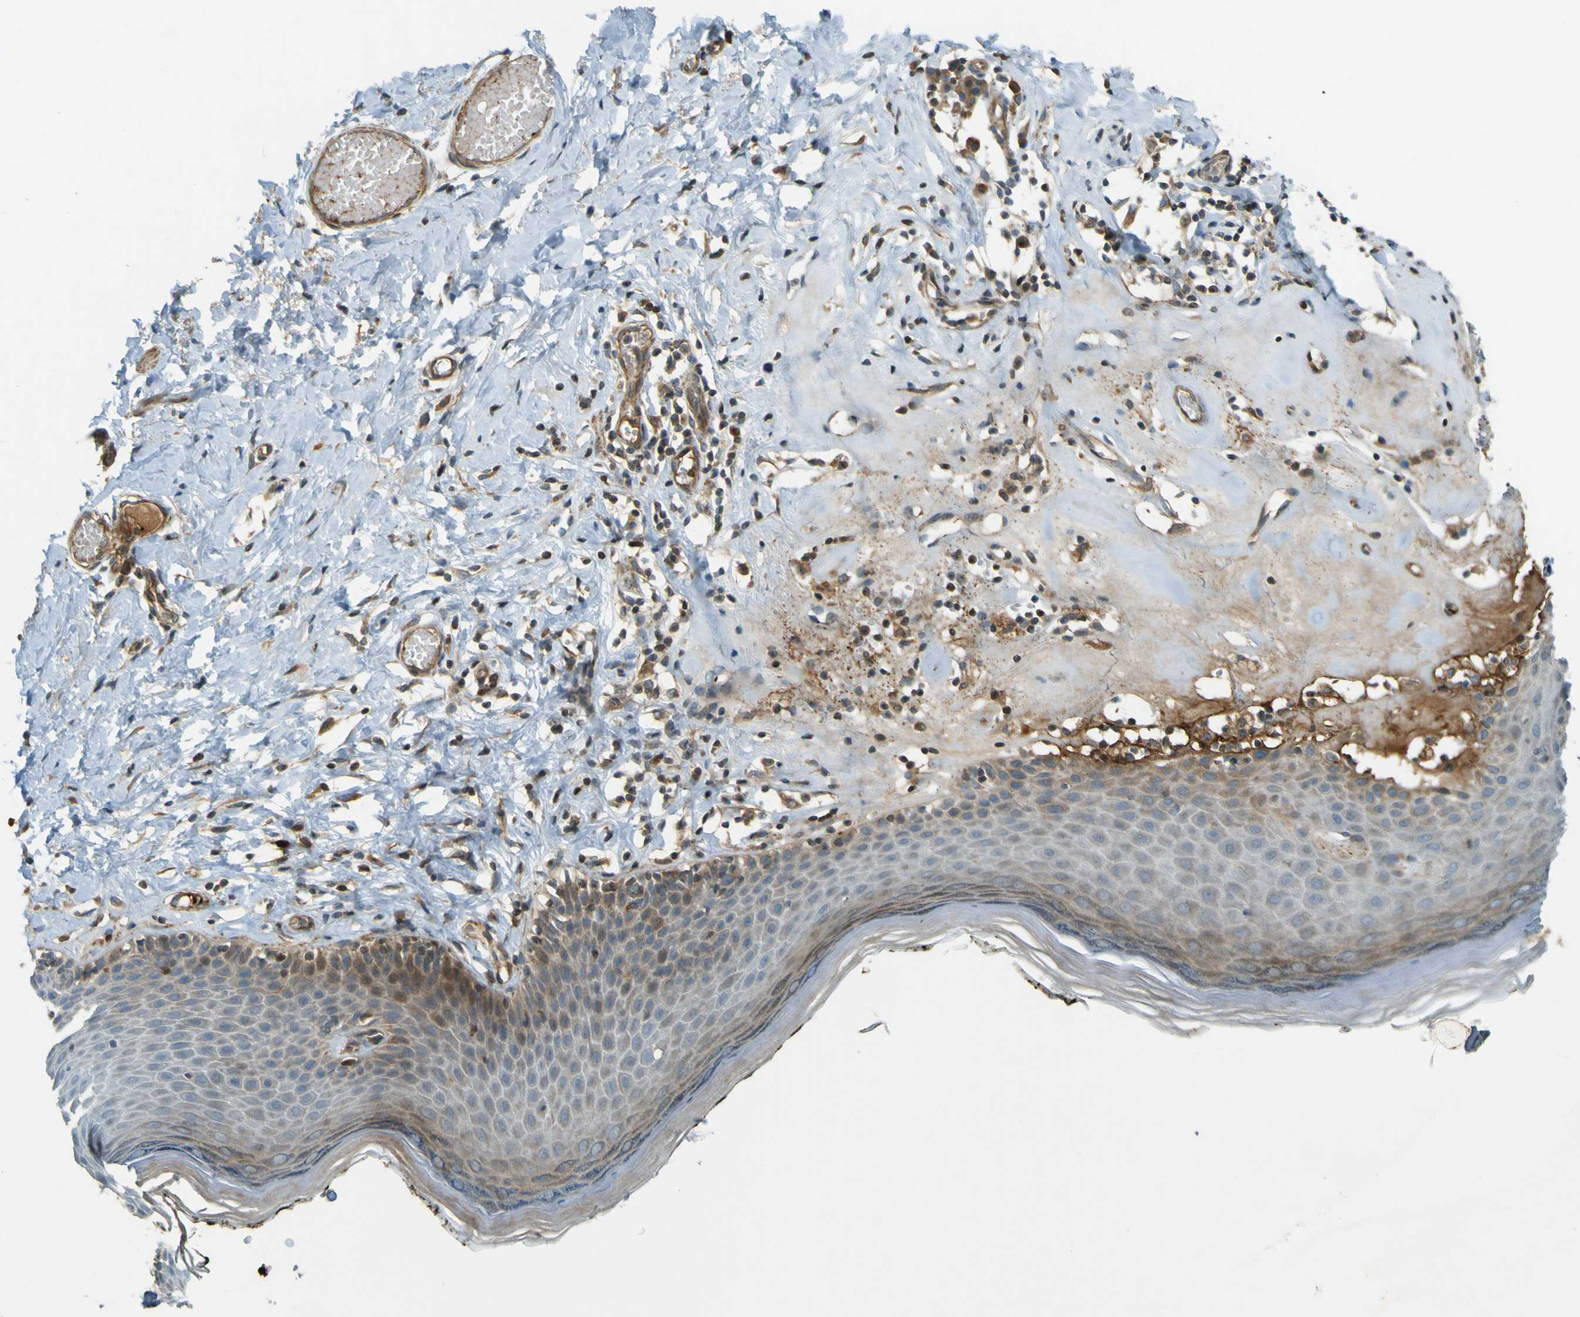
{"staining": {"intensity": "weak", "quantity": "25%-75%", "location": "cytoplasmic/membranous"}, "tissue": "skin", "cell_type": "Epidermal cells", "image_type": "normal", "snomed": [{"axis": "morphology", "description": "Normal tissue, NOS"}, {"axis": "morphology", "description": "Inflammation, NOS"}, {"axis": "topography", "description": "Vulva"}], "caption": "Epidermal cells demonstrate low levels of weak cytoplasmic/membranous expression in about 25%-75% of cells in benign human skin.", "gene": "LPCAT1", "patient": {"sex": "female", "age": 84}}